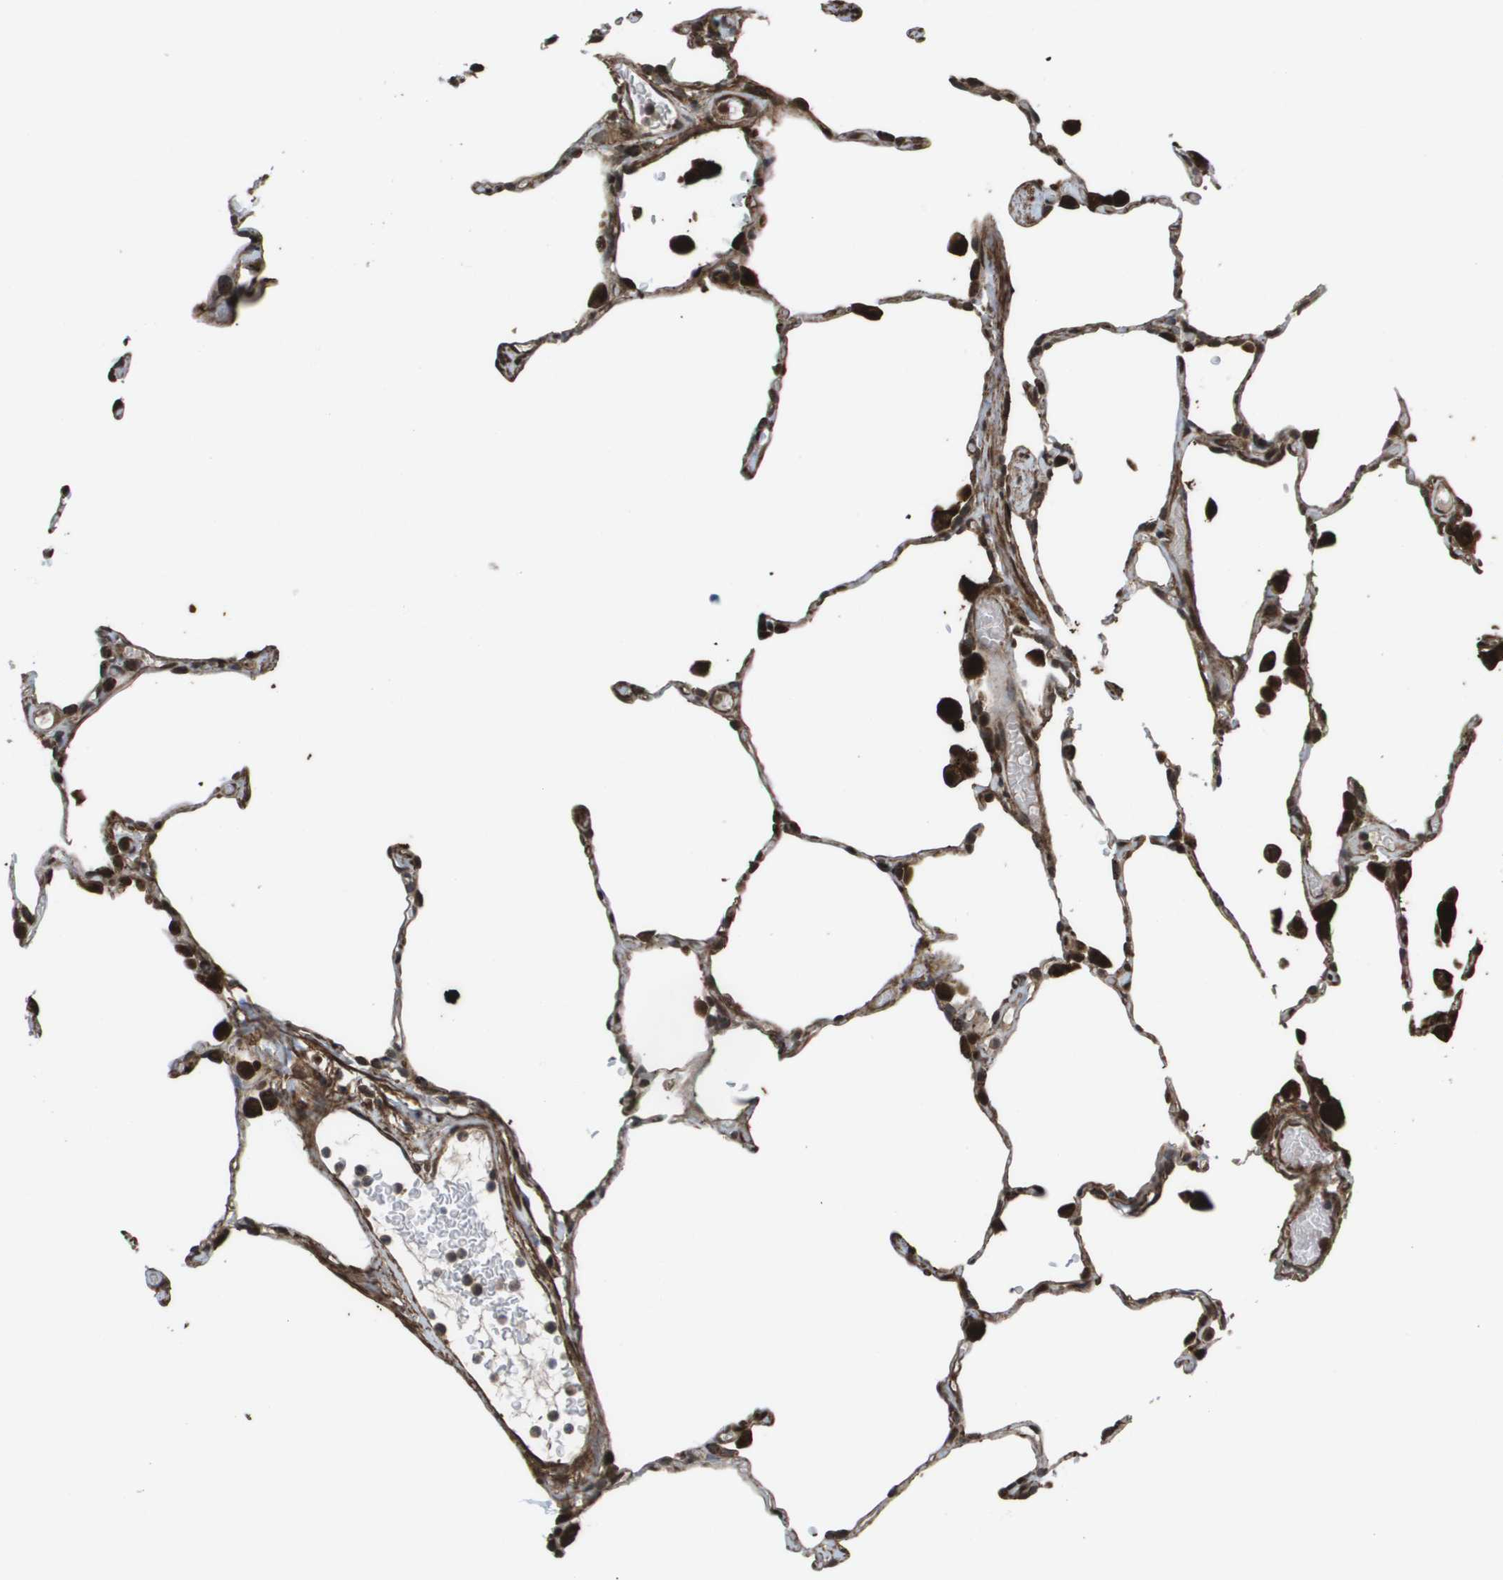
{"staining": {"intensity": "moderate", "quantity": "25%-75%", "location": "cytoplasmic/membranous"}, "tissue": "lung", "cell_type": "Alveolar cells", "image_type": "normal", "snomed": [{"axis": "morphology", "description": "Normal tissue, NOS"}, {"axis": "topography", "description": "Lung"}], "caption": "The histopathology image shows immunohistochemical staining of normal lung. There is moderate cytoplasmic/membranous staining is present in approximately 25%-75% of alveolar cells.", "gene": "AXIN2", "patient": {"sex": "female", "age": 49}}